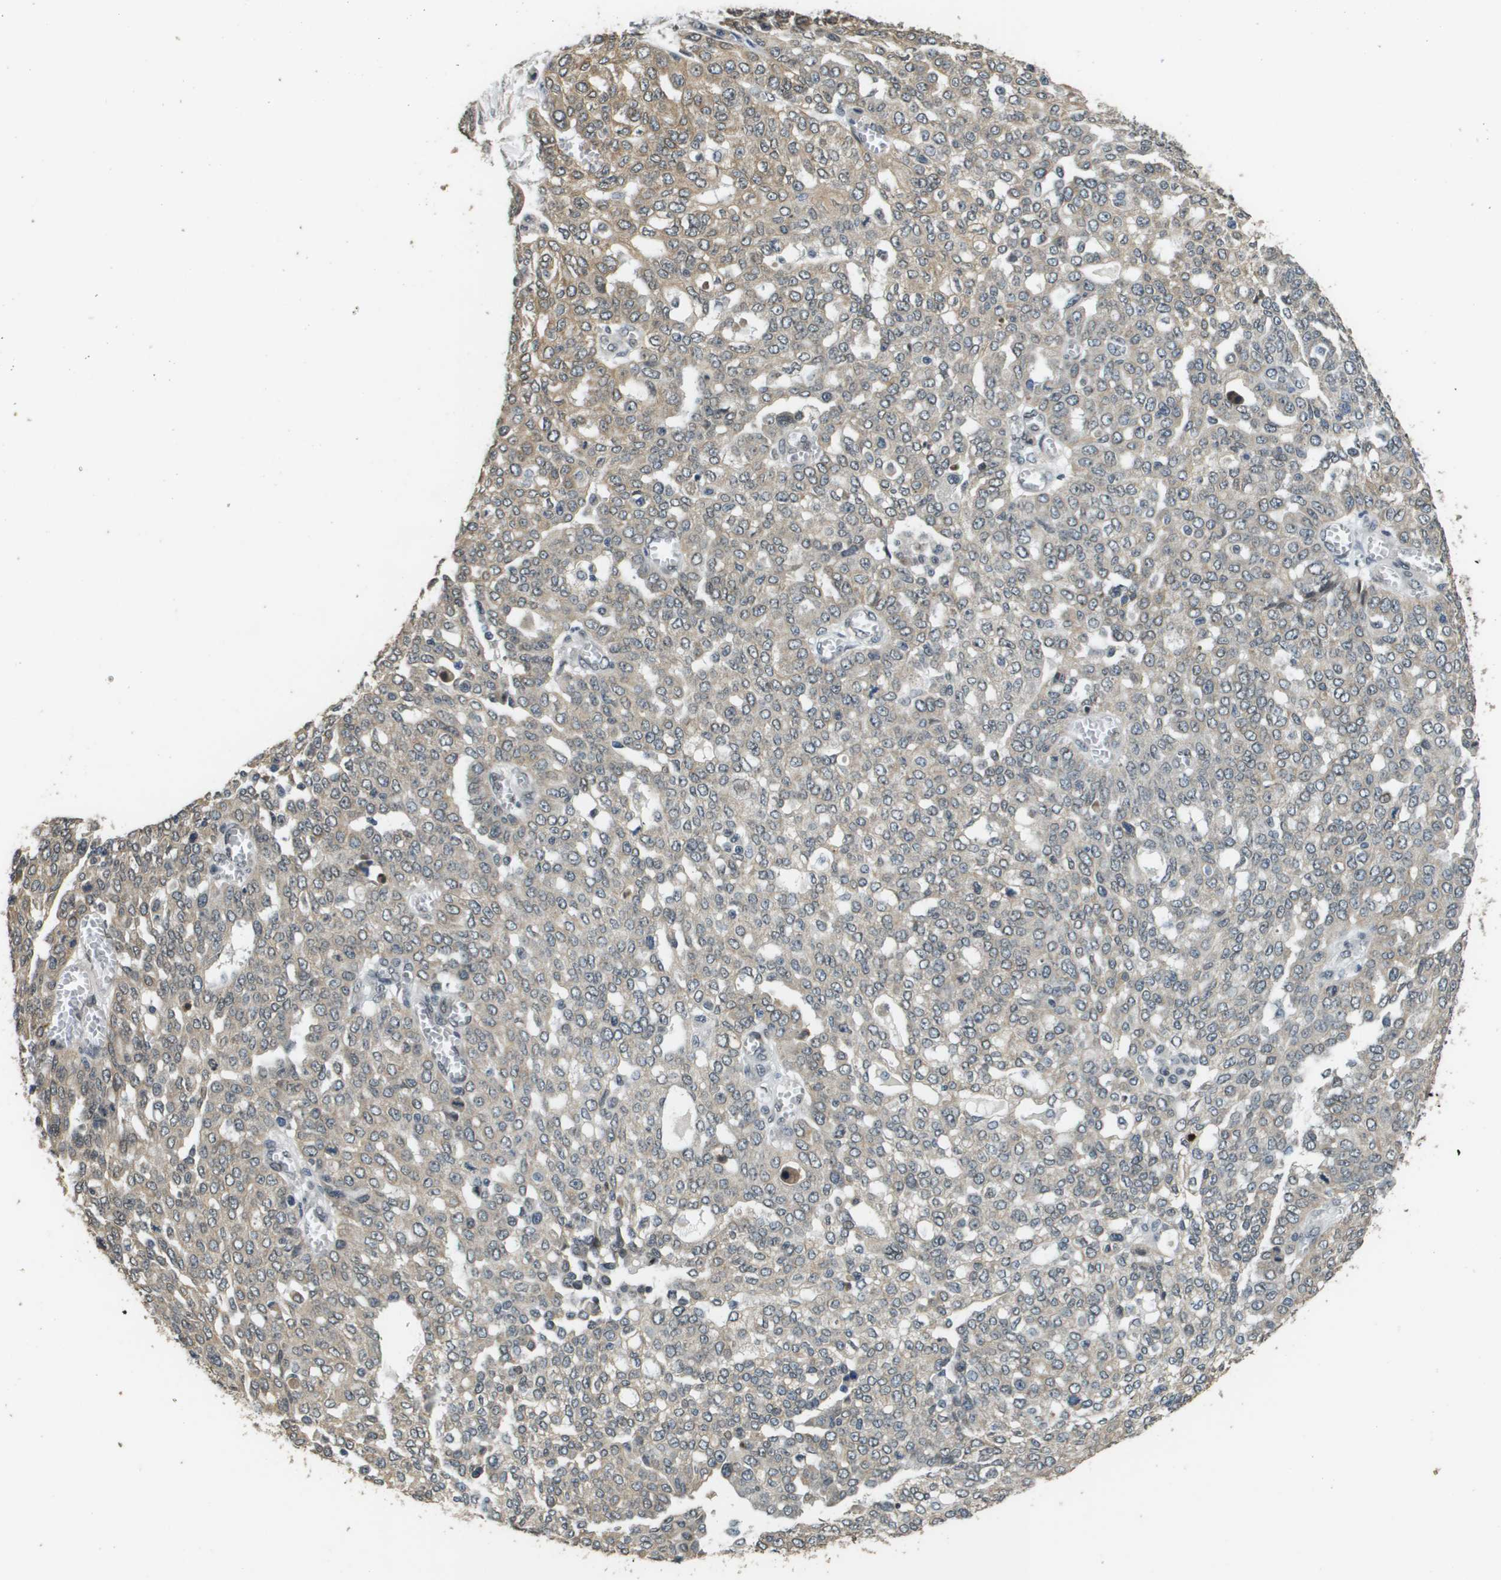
{"staining": {"intensity": "weak", "quantity": "25%-75%", "location": "cytoplasmic/membranous"}, "tissue": "ovarian cancer", "cell_type": "Tumor cells", "image_type": "cancer", "snomed": [{"axis": "morphology", "description": "Cystadenocarcinoma, serous, NOS"}, {"axis": "topography", "description": "Soft tissue"}, {"axis": "topography", "description": "Ovary"}], "caption": "Ovarian cancer (serous cystadenocarcinoma) stained for a protein displays weak cytoplasmic/membranous positivity in tumor cells.", "gene": "FANCC", "patient": {"sex": "female", "age": 57}}